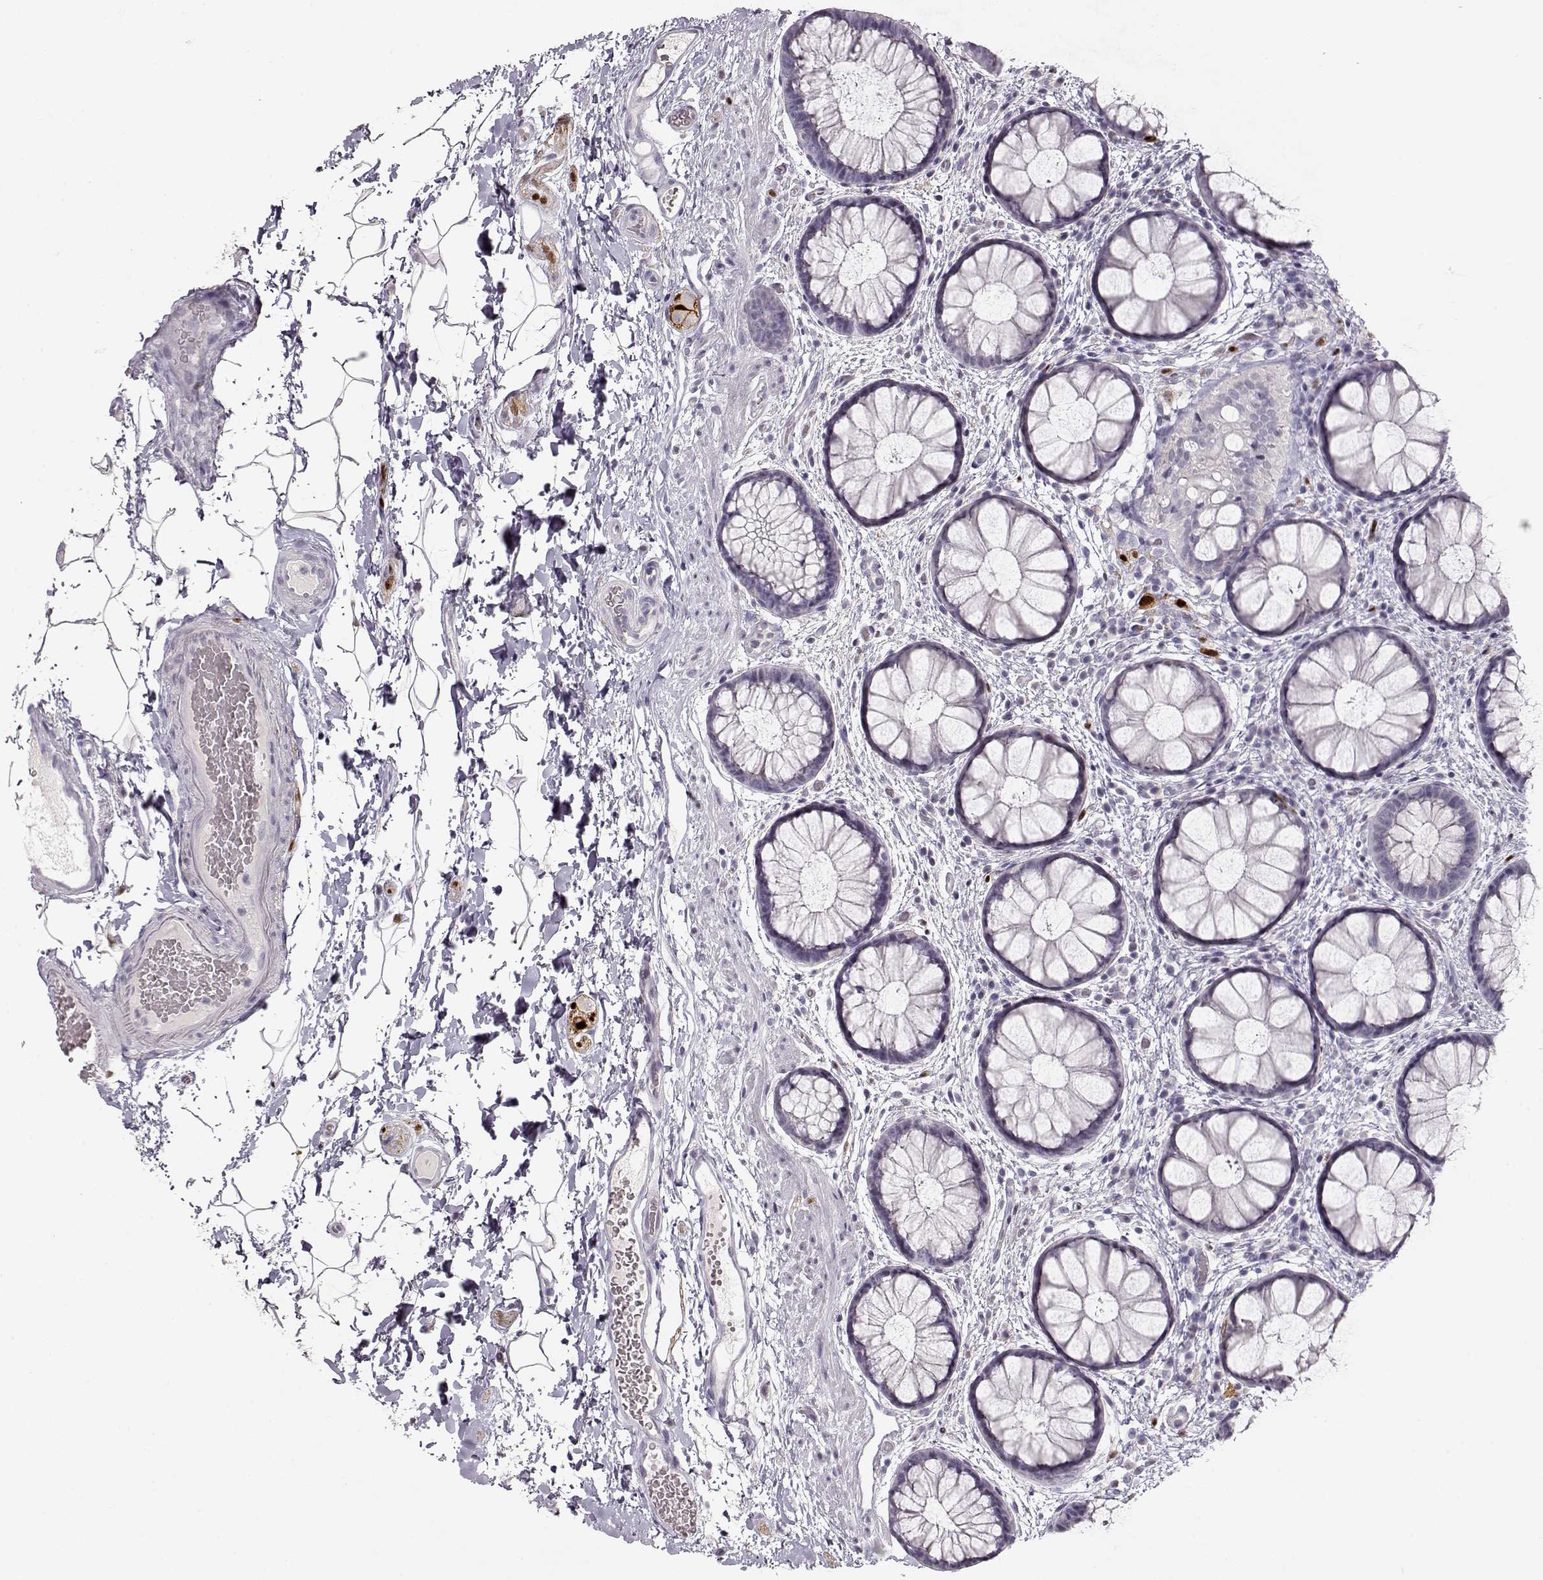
{"staining": {"intensity": "negative", "quantity": "none", "location": "none"}, "tissue": "rectum", "cell_type": "Glandular cells", "image_type": "normal", "snomed": [{"axis": "morphology", "description": "Normal tissue, NOS"}, {"axis": "topography", "description": "Rectum"}], "caption": "Immunohistochemical staining of unremarkable human rectum displays no significant positivity in glandular cells. (DAB immunohistochemistry with hematoxylin counter stain).", "gene": "S100B", "patient": {"sex": "female", "age": 62}}